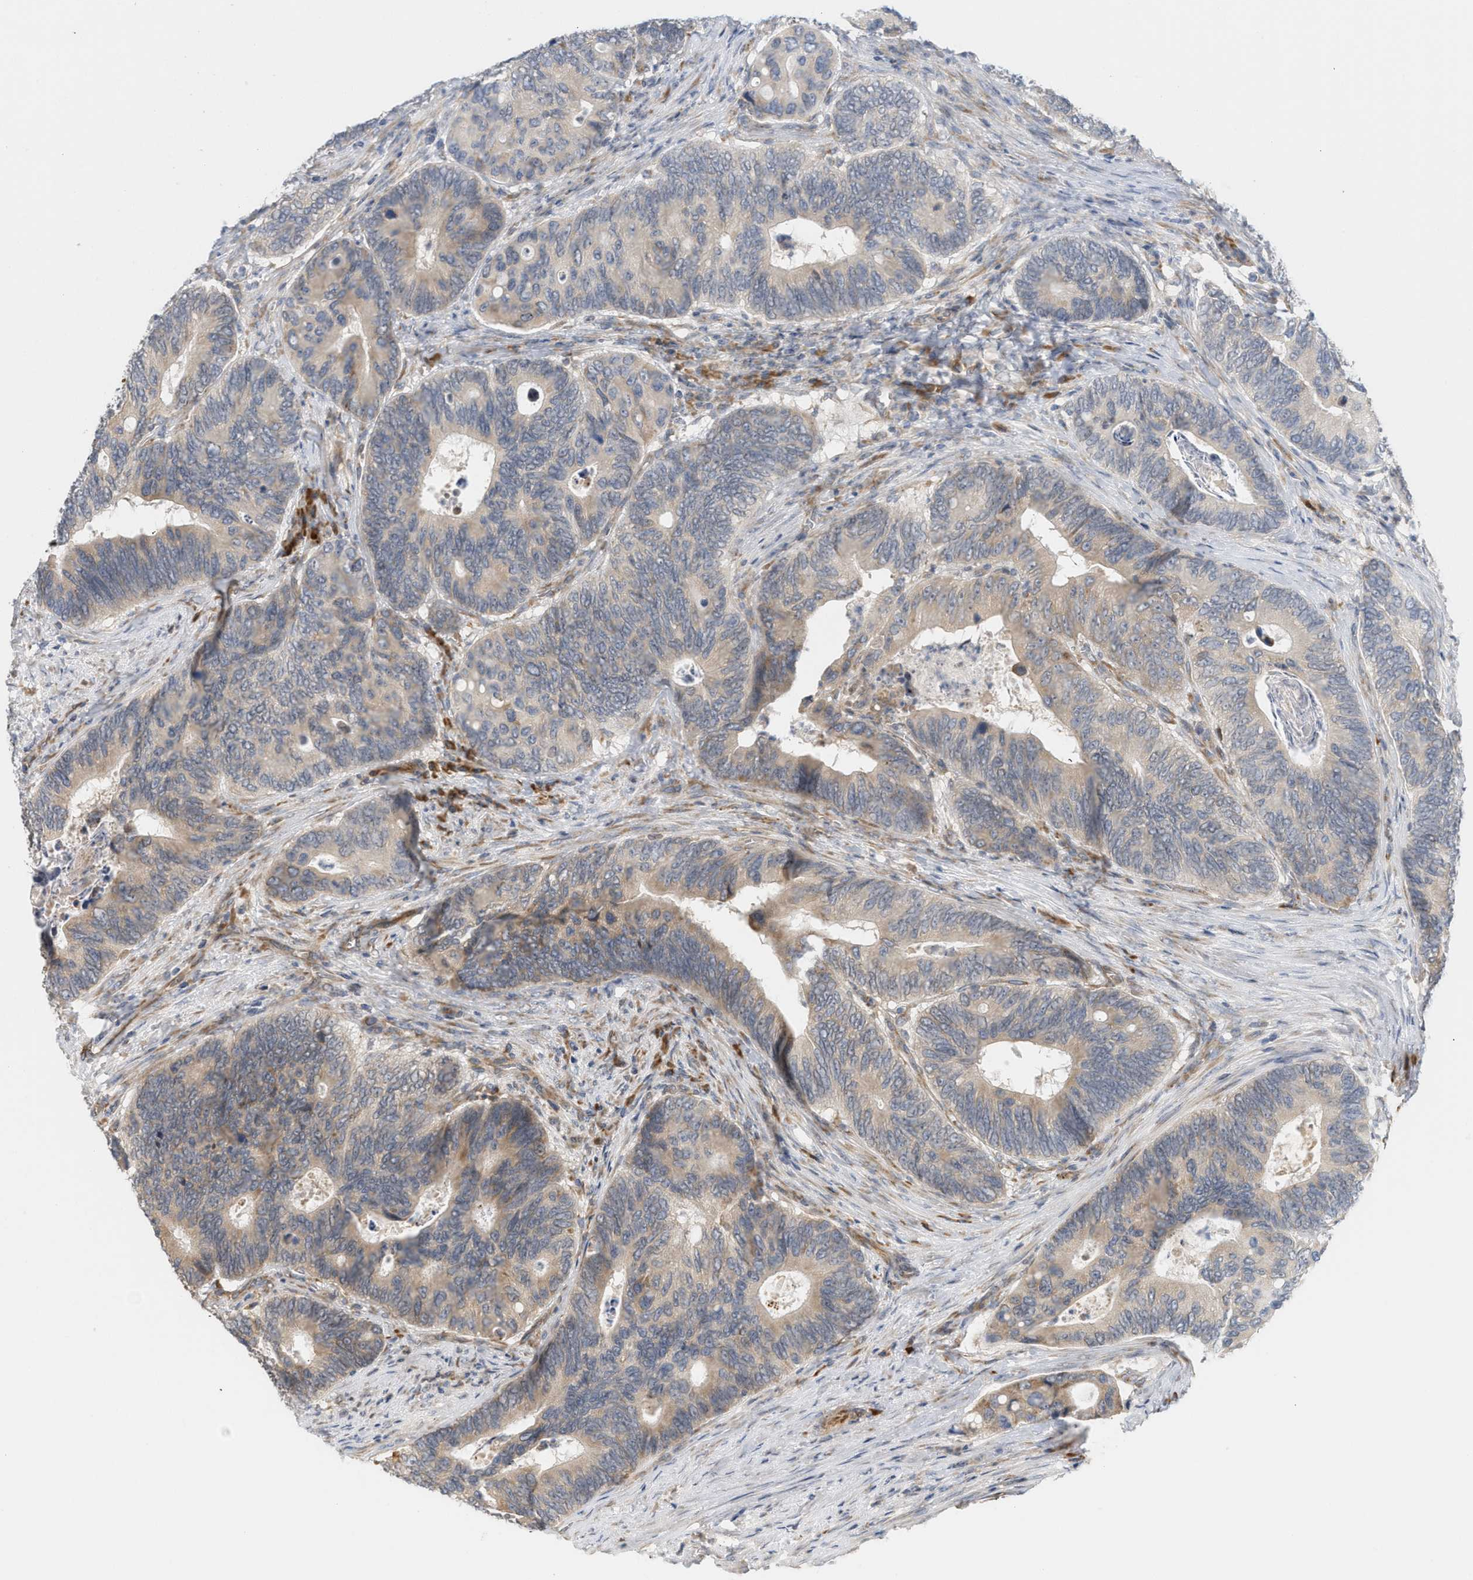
{"staining": {"intensity": "weak", "quantity": ">75%", "location": "cytoplasmic/membranous"}, "tissue": "colorectal cancer", "cell_type": "Tumor cells", "image_type": "cancer", "snomed": [{"axis": "morphology", "description": "Inflammation, NOS"}, {"axis": "morphology", "description": "Adenocarcinoma, NOS"}, {"axis": "topography", "description": "Colon"}], "caption": "DAB (3,3'-diaminobenzidine) immunohistochemical staining of colorectal cancer (adenocarcinoma) shows weak cytoplasmic/membranous protein staining in about >75% of tumor cells. (DAB (3,3'-diaminobenzidine) IHC, brown staining for protein, blue staining for nuclei).", "gene": "SVOP", "patient": {"sex": "male", "age": 72}}